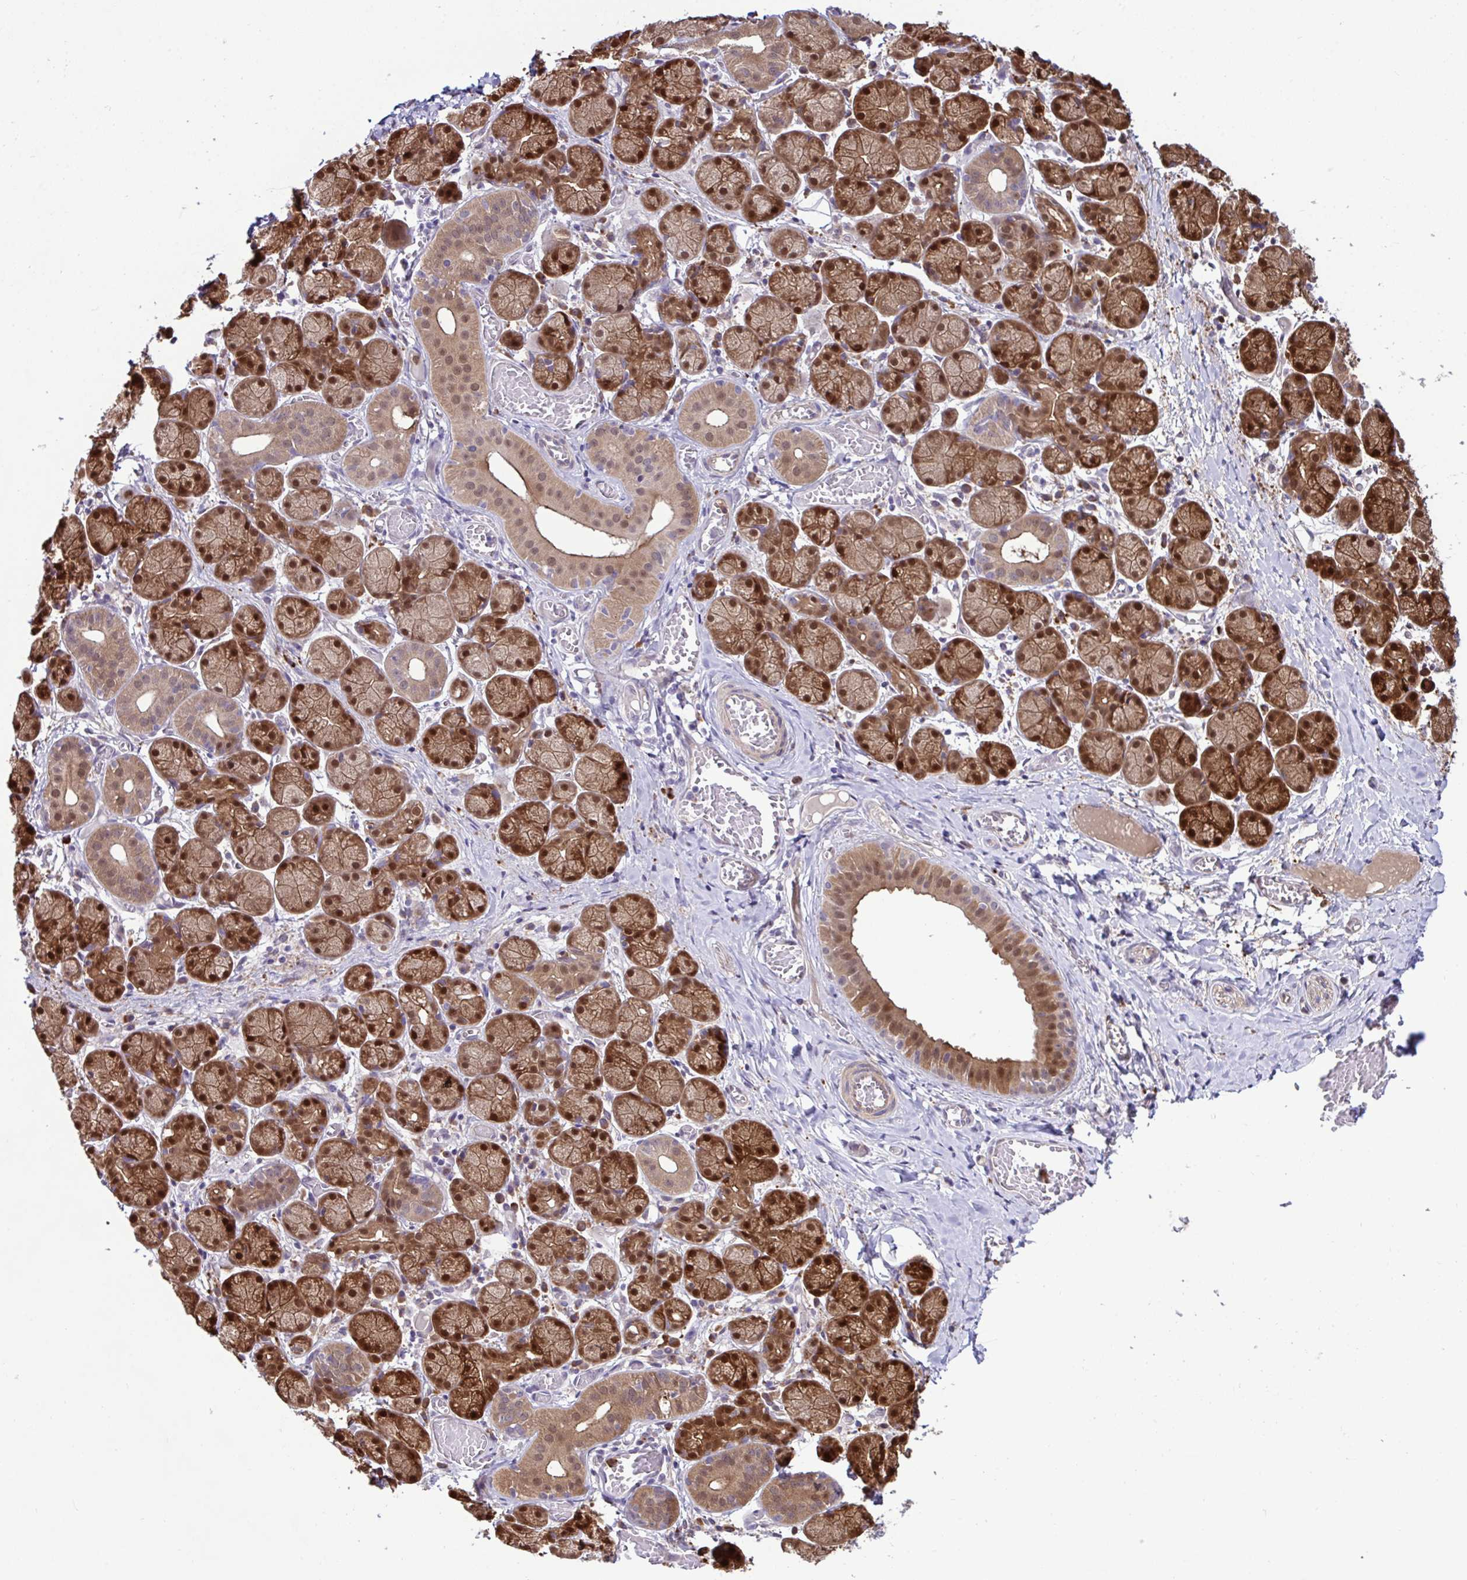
{"staining": {"intensity": "strong", "quantity": ">75%", "location": "cytoplasmic/membranous,nuclear"}, "tissue": "salivary gland", "cell_type": "Glandular cells", "image_type": "normal", "snomed": [{"axis": "morphology", "description": "Normal tissue, NOS"}, {"axis": "topography", "description": "Salivary gland"}], "caption": "IHC (DAB (3,3'-diaminobenzidine)) staining of normal salivary gland exhibits strong cytoplasmic/membranous,nuclear protein expression in about >75% of glandular cells.", "gene": "CMPK1", "patient": {"sex": "female", "age": 24}}